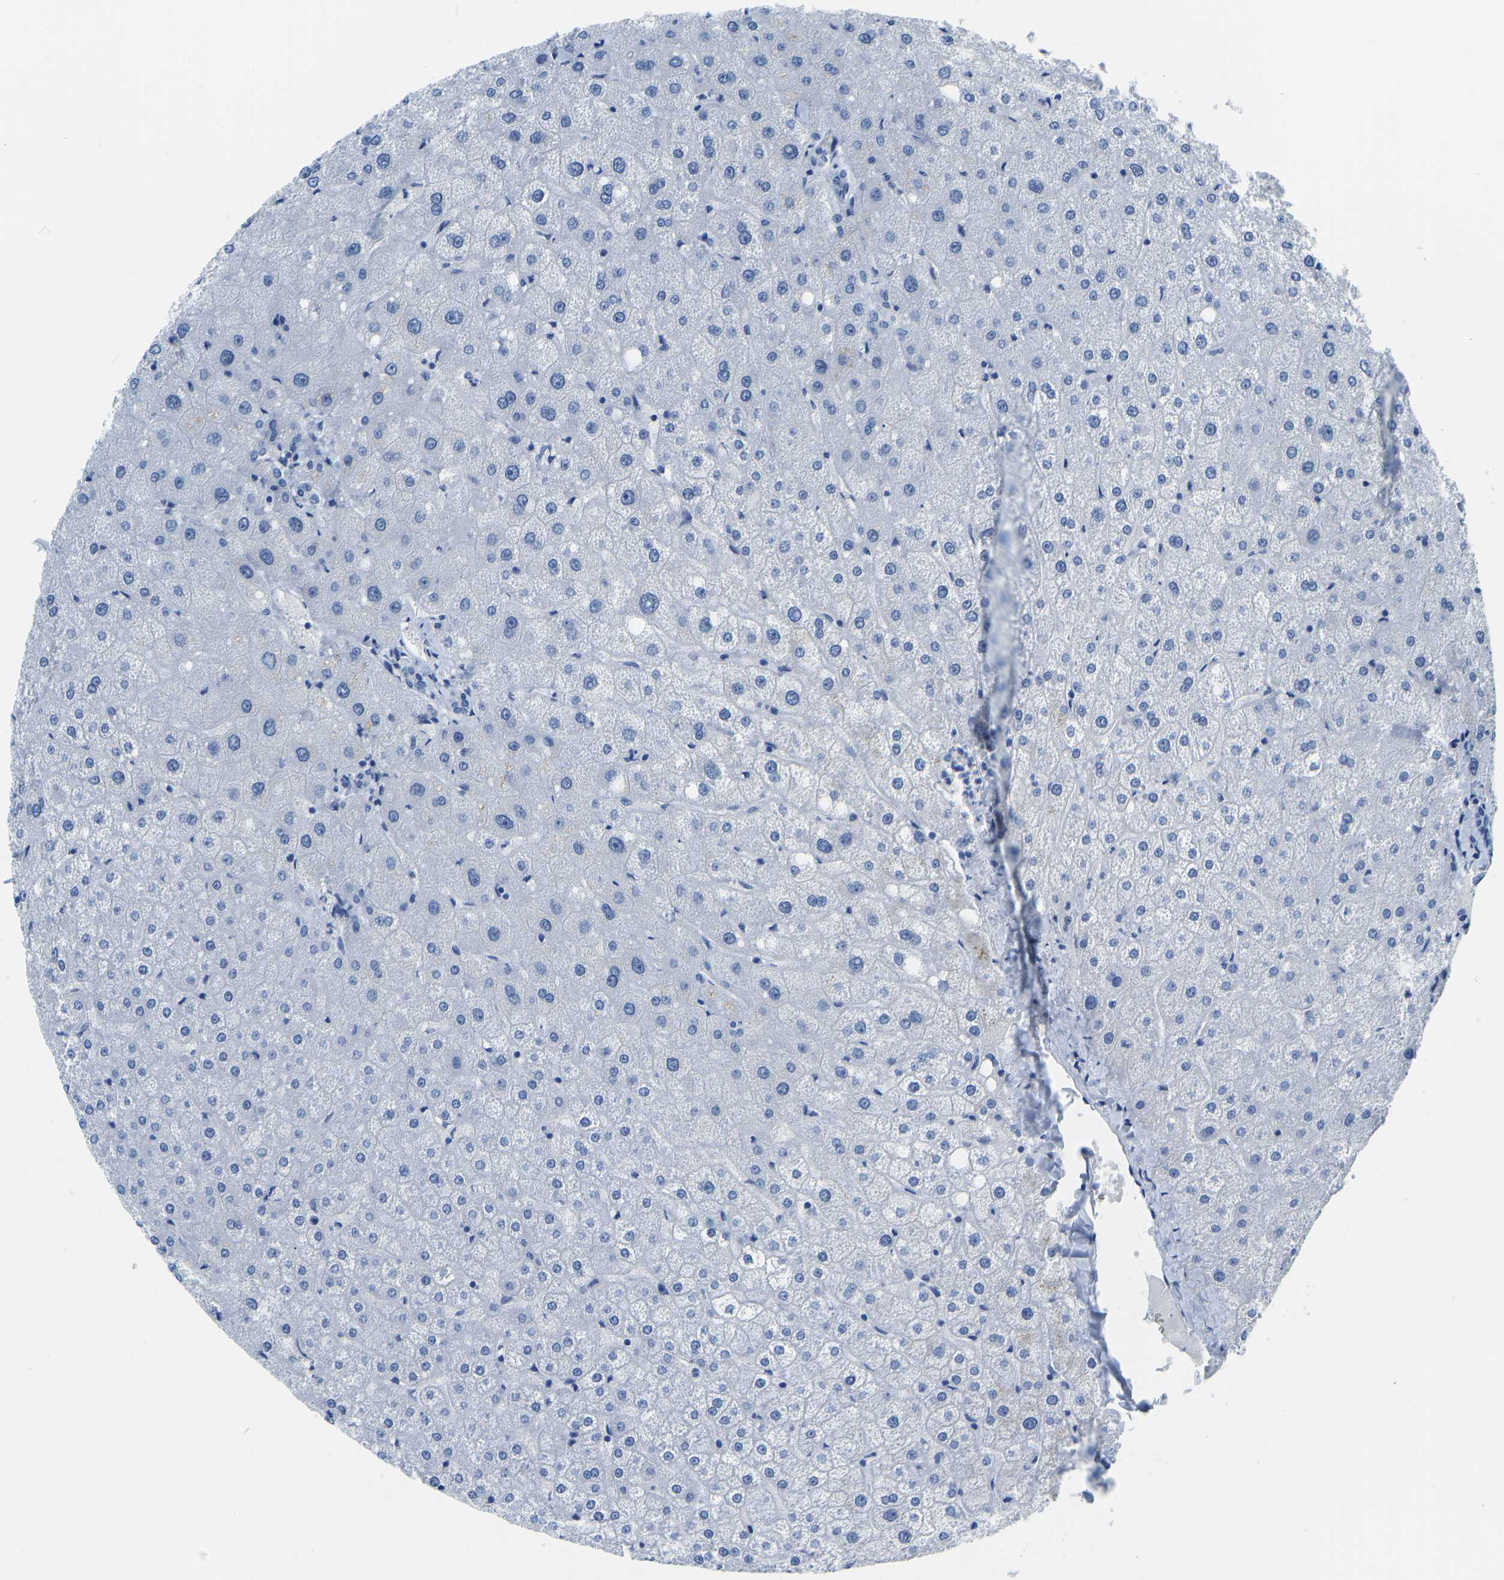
{"staining": {"intensity": "negative", "quantity": "none", "location": "none"}, "tissue": "liver", "cell_type": "Cholangiocytes", "image_type": "normal", "snomed": [{"axis": "morphology", "description": "Normal tissue, NOS"}, {"axis": "topography", "description": "Liver"}], "caption": "IHC of normal liver exhibits no expression in cholangiocytes.", "gene": "SERPINB3", "patient": {"sex": "male", "age": 73}}